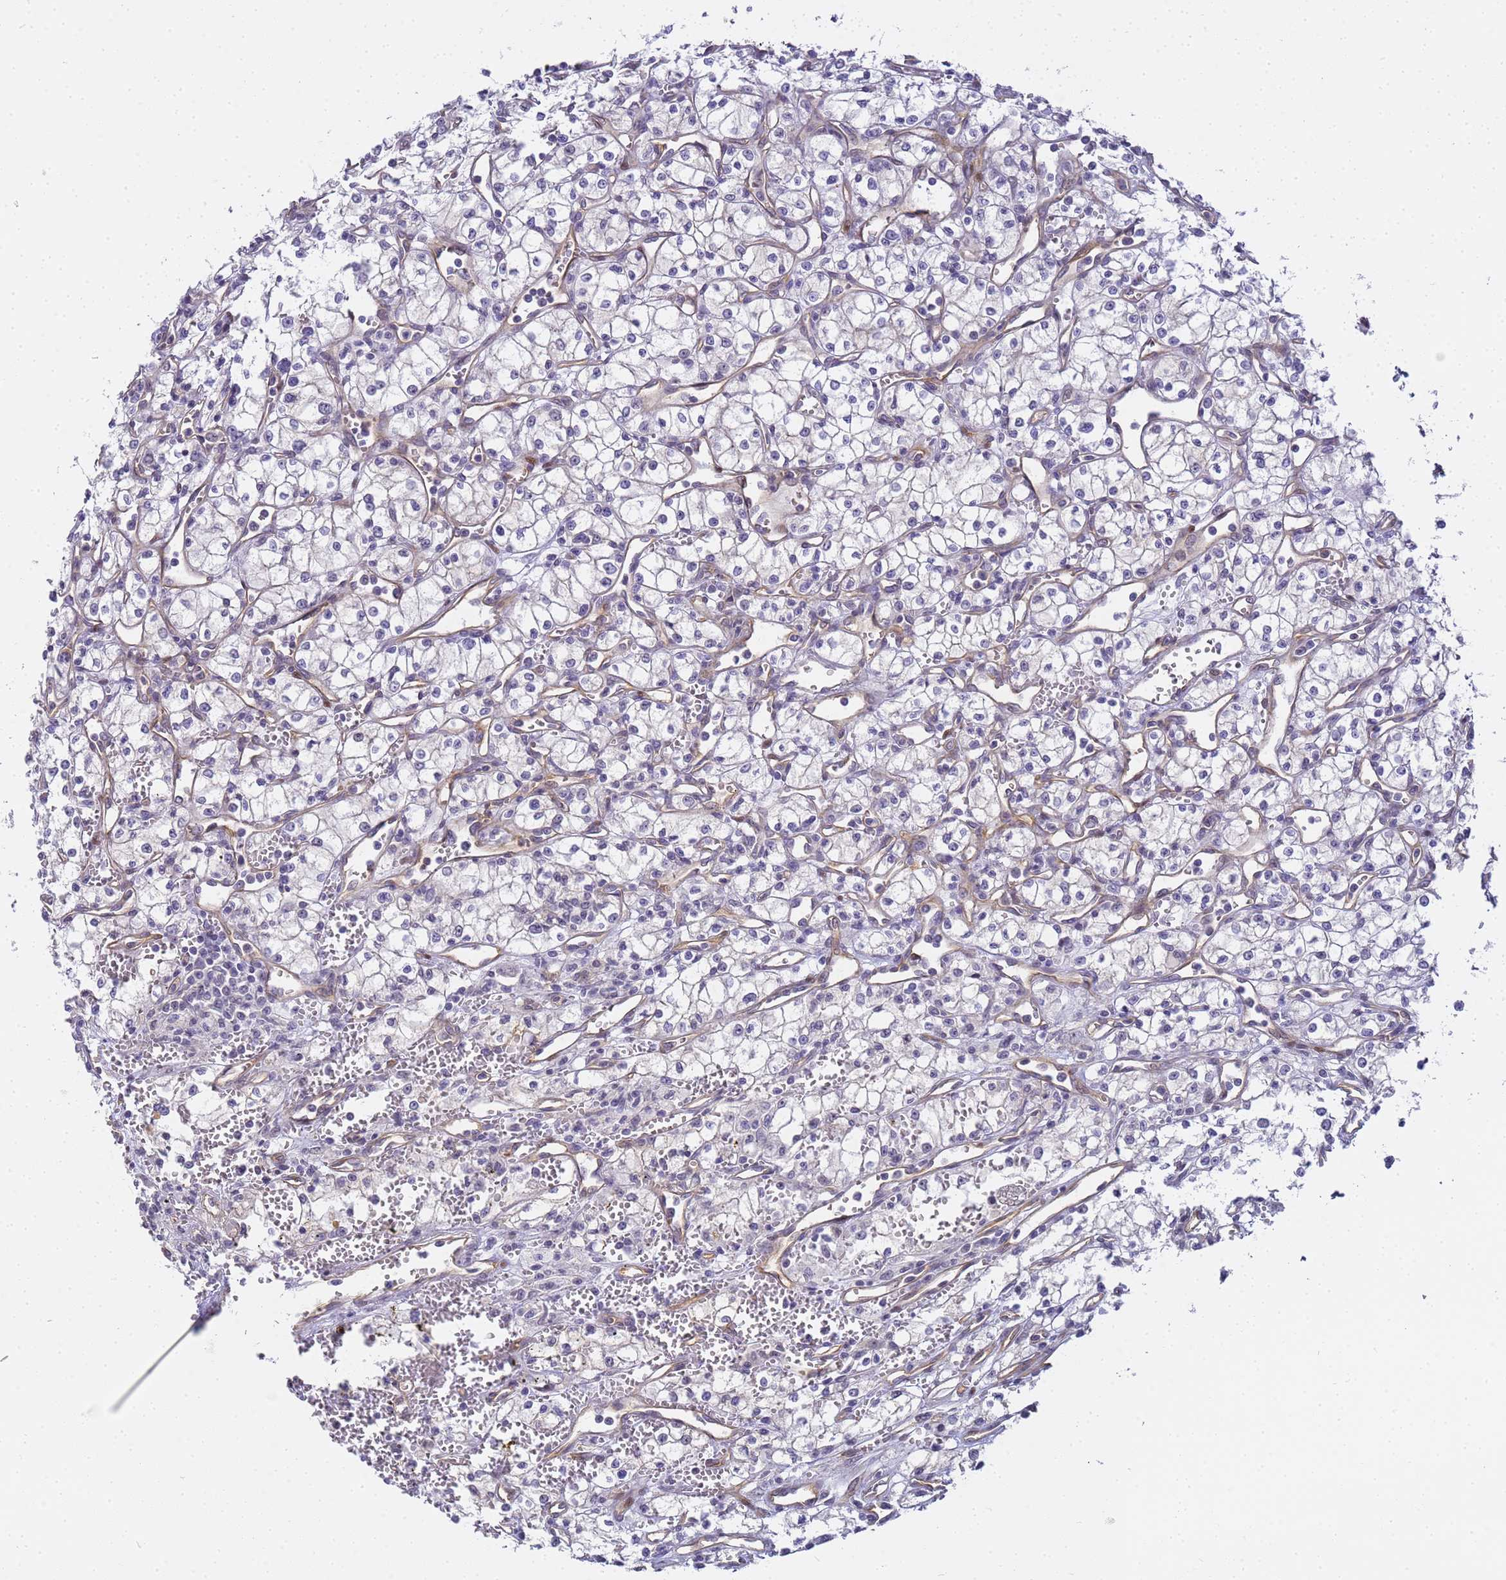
{"staining": {"intensity": "negative", "quantity": "none", "location": "none"}, "tissue": "renal cancer", "cell_type": "Tumor cells", "image_type": "cancer", "snomed": [{"axis": "morphology", "description": "Adenocarcinoma, NOS"}, {"axis": "topography", "description": "Kidney"}], "caption": "An IHC micrograph of renal cancer is shown. There is no staining in tumor cells of renal cancer. (DAB (3,3'-diaminobenzidine) immunohistochemistry (IHC), high magnification).", "gene": "GON4L", "patient": {"sex": "male", "age": 59}}